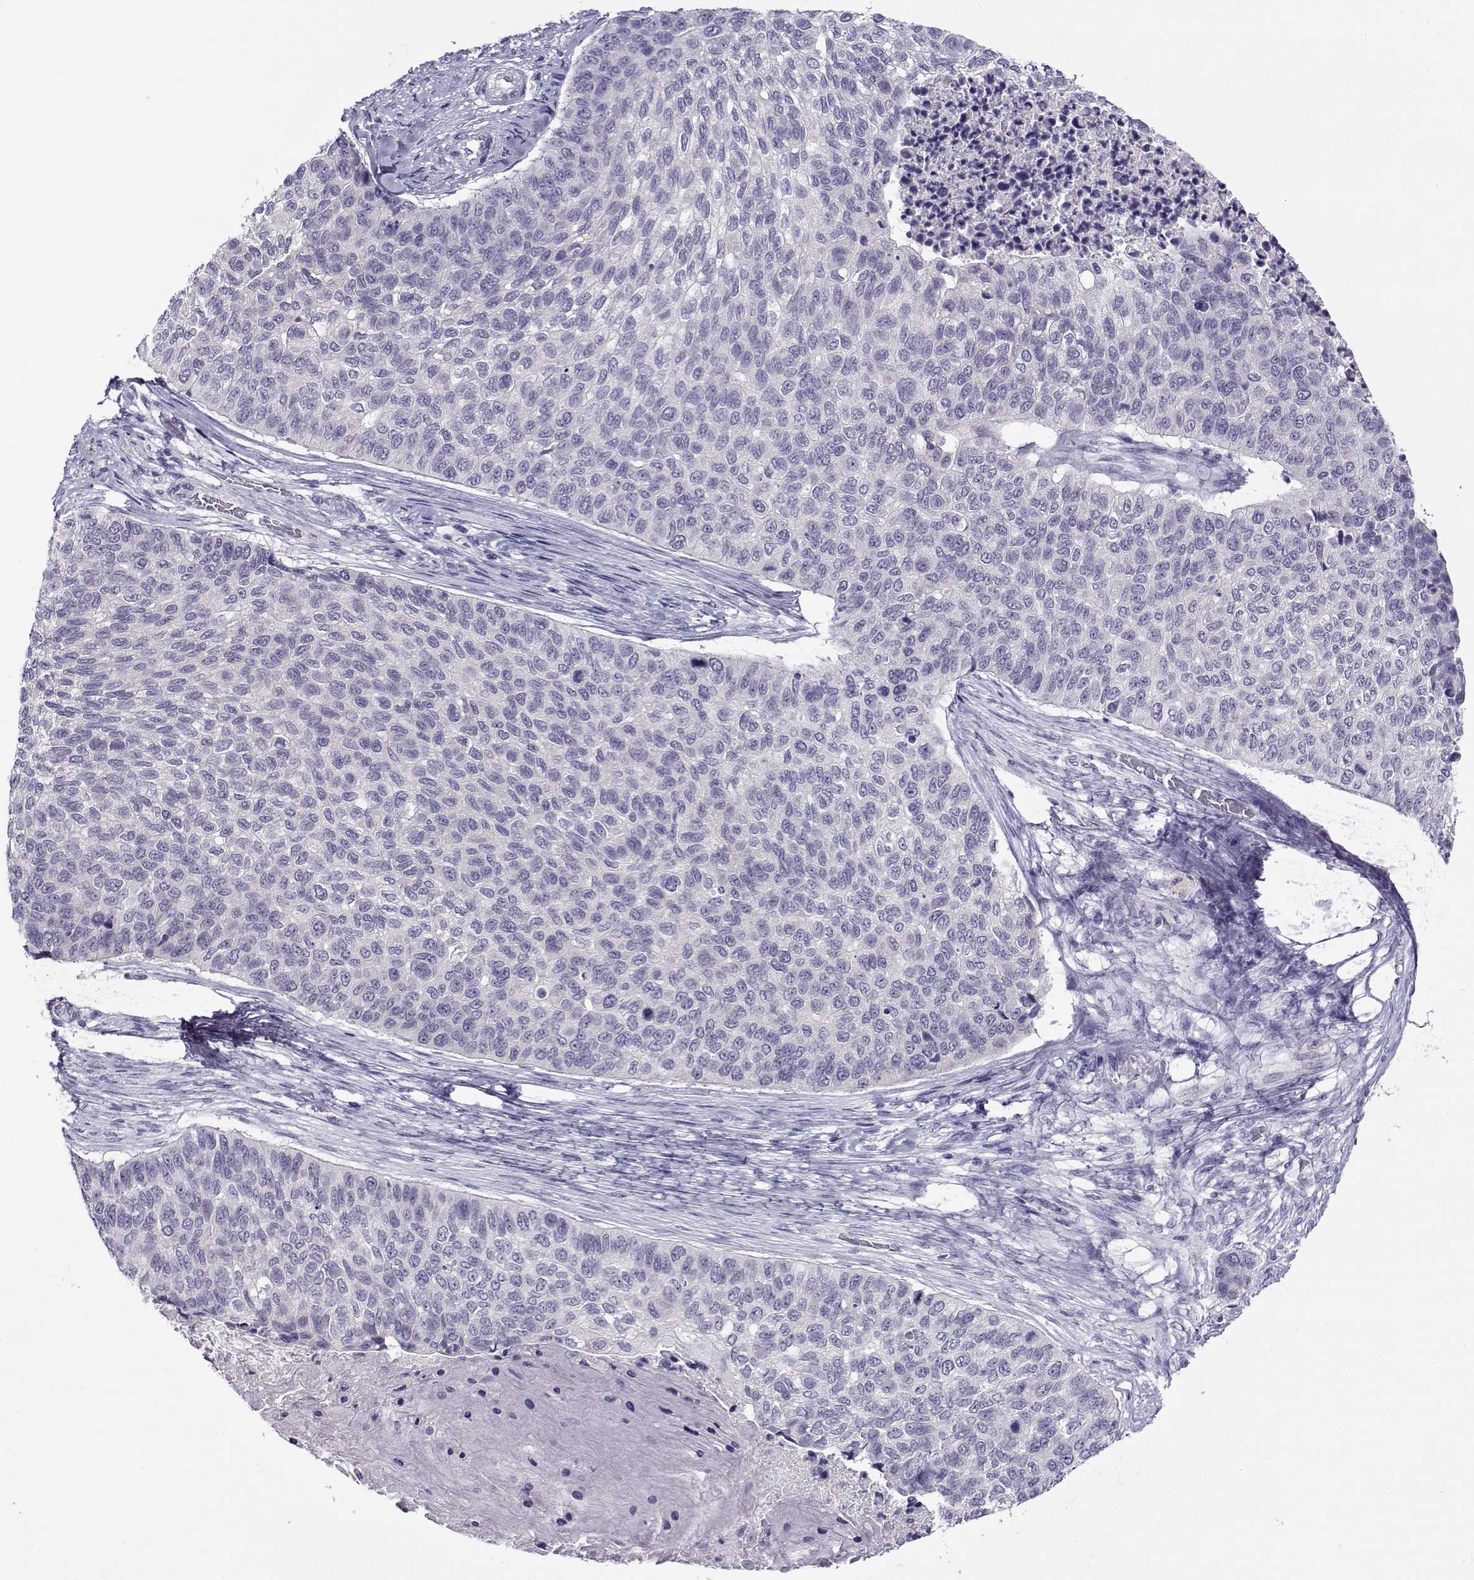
{"staining": {"intensity": "negative", "quantity": "none", "location": "none"}, "tissue": "lung cancer", "cell_type": "Tumor cells", "image_type": "cancer", "snomed": [{"axis": "morphology", "description": "Squamous cell carcinoma, NOS"}, {"axis": "topography", "description": "Lung"}], "caption": "Lung cancer (squamous cell carcinoma) was stained to show a protein in brown. There is no significant expression in tumor cells.", "gene": "FEZF1", "patient": {"sex": "male", "age": 69}}